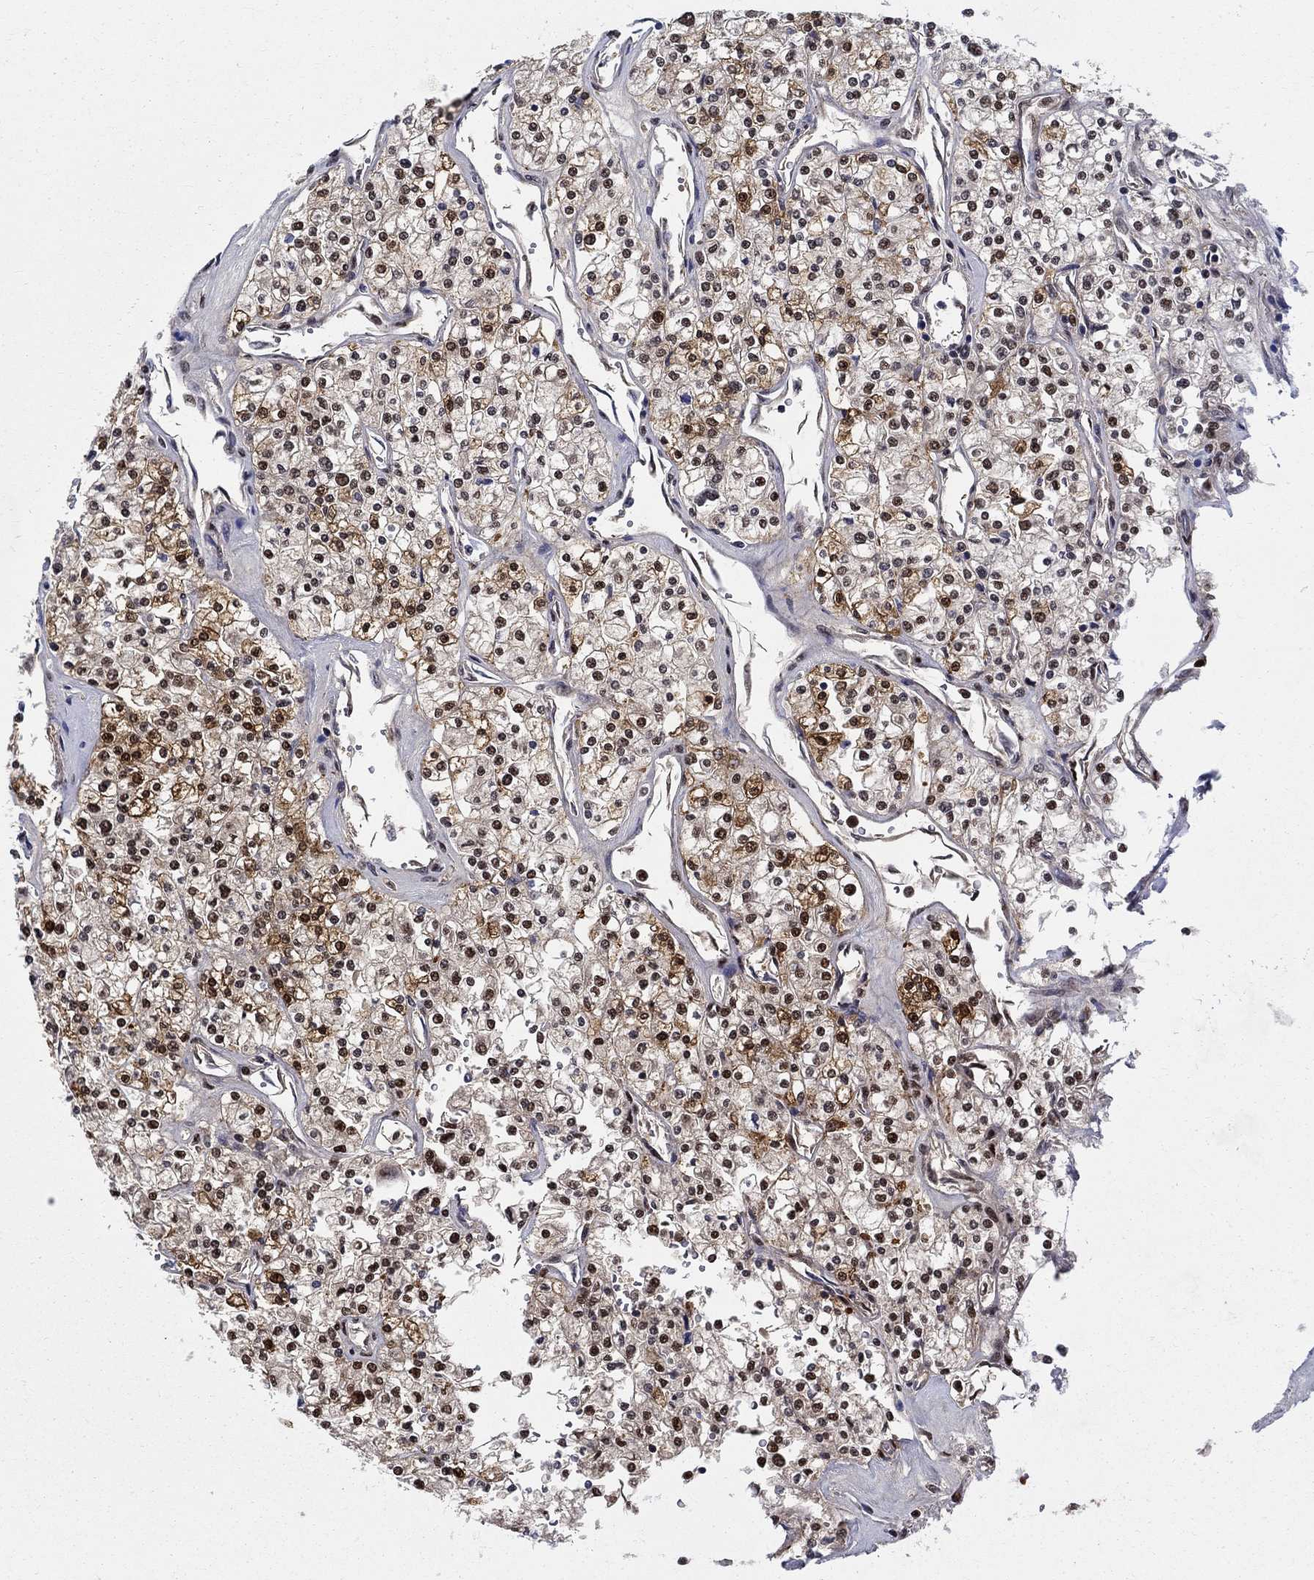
{"staining": {"intensity": "strong", "quantity": "25%-75%", "location": "cytoplasmic/membranous,nuclear"}, "tissue": "renal cancer", "cell_type": "Tumor cells", "image_type": "cancer", "snomed": [{"axis": "morphology", "description": "Adenocarcinoma, NOS"}, {"axis": "topography", "description": "Kidney"}], "caption": "Renal cancer stained with a brown dye demonstrates strong cytoplasmic/membranous and nuclear positive expression in about 25%-75% of tumor cells.", "gene": "ZNF594", "patient": {"sex": "male", "age": 80}}